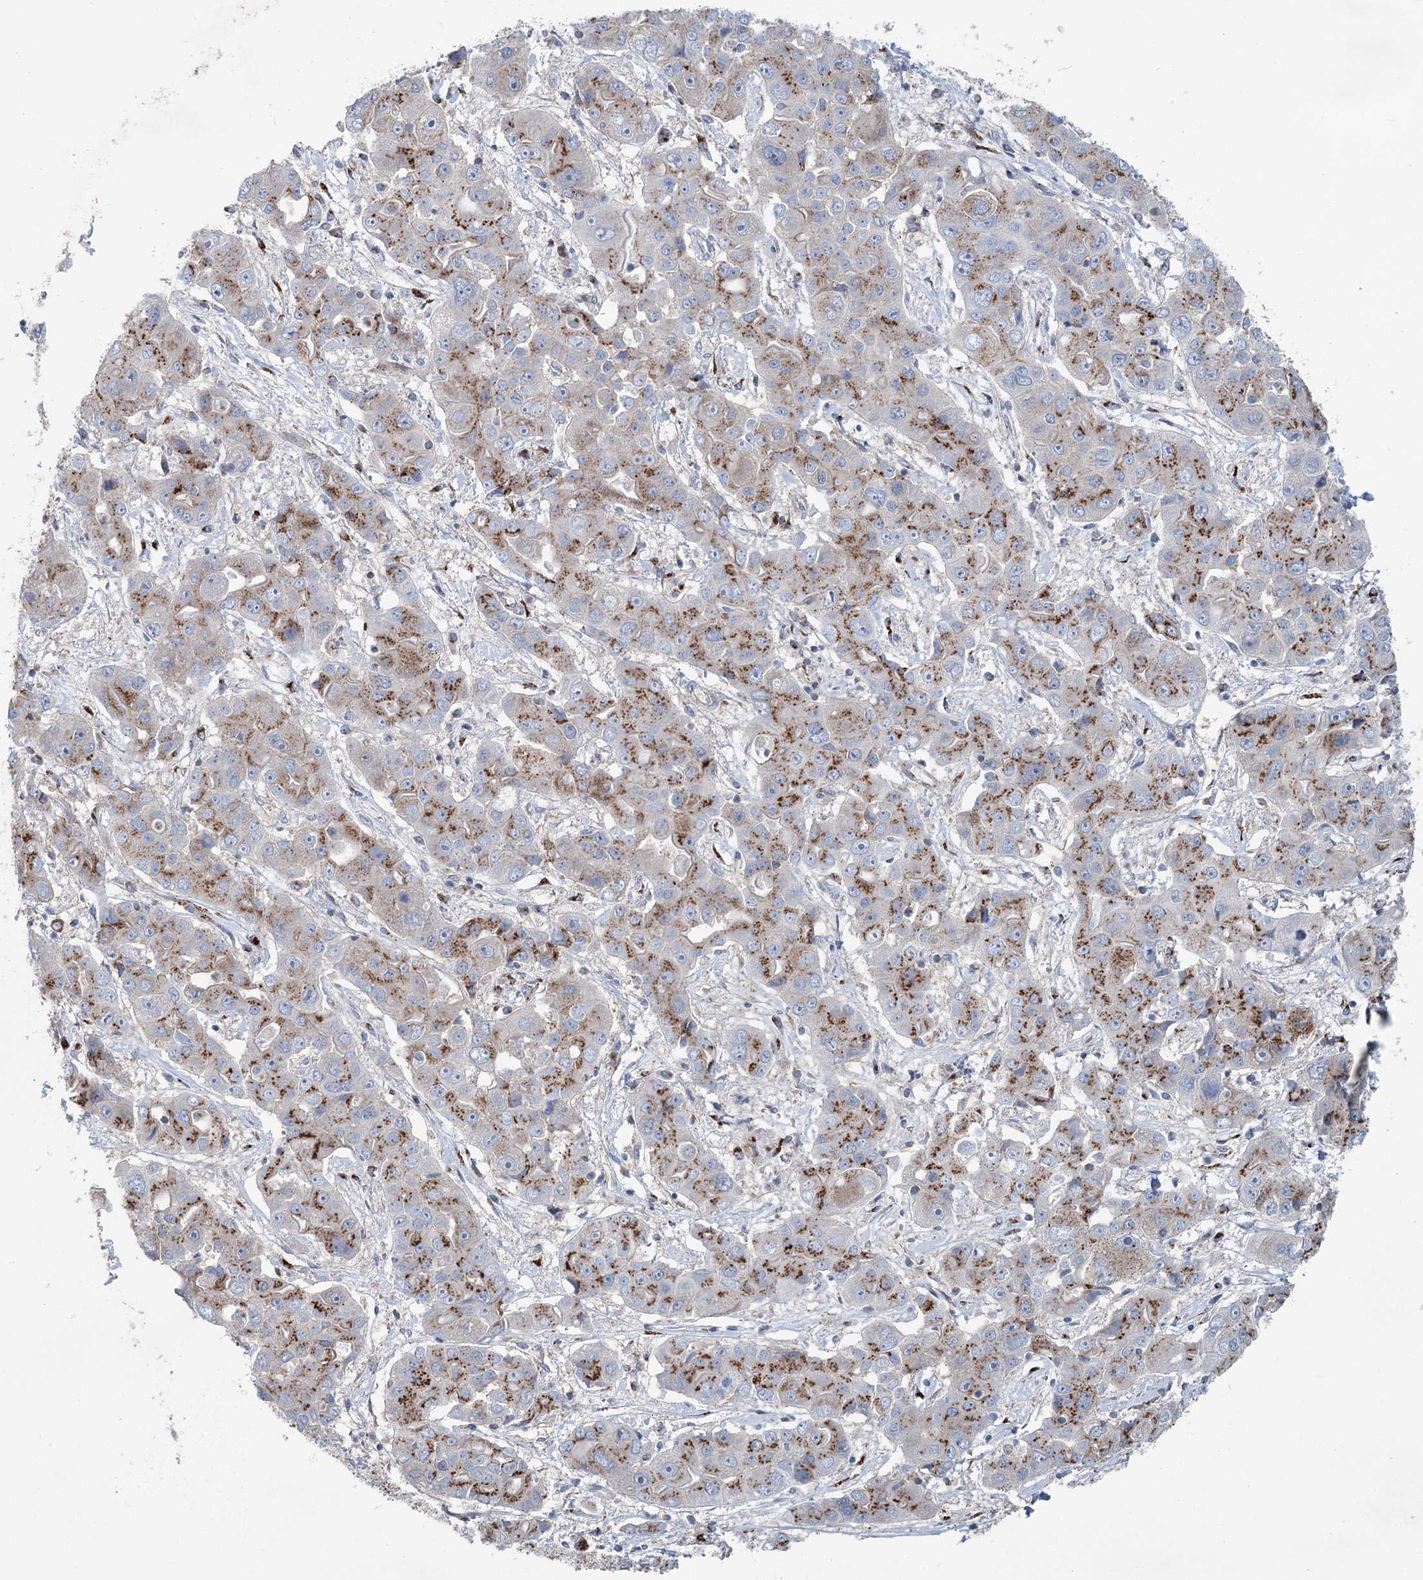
{"staining": {"intensity": "moderate", "quantity": ">75%", "location": "cytoplasmic/membranous"}, "tissue": "liver cancer", "cell_type": "Tumor cells", "image_type": "cancer", "snomed": [{"axis": "morphology", "description": "Cholangiocarcinoma"}, {"axis": "topography", "description": "Liver"}], "caption": "Liver cancer (cholangiocarcinoma) stained with a protein marker shows moderate staining in tumor cells.", "gene": "ITIH5", "patient": {"sex": "male", "age": 67}}